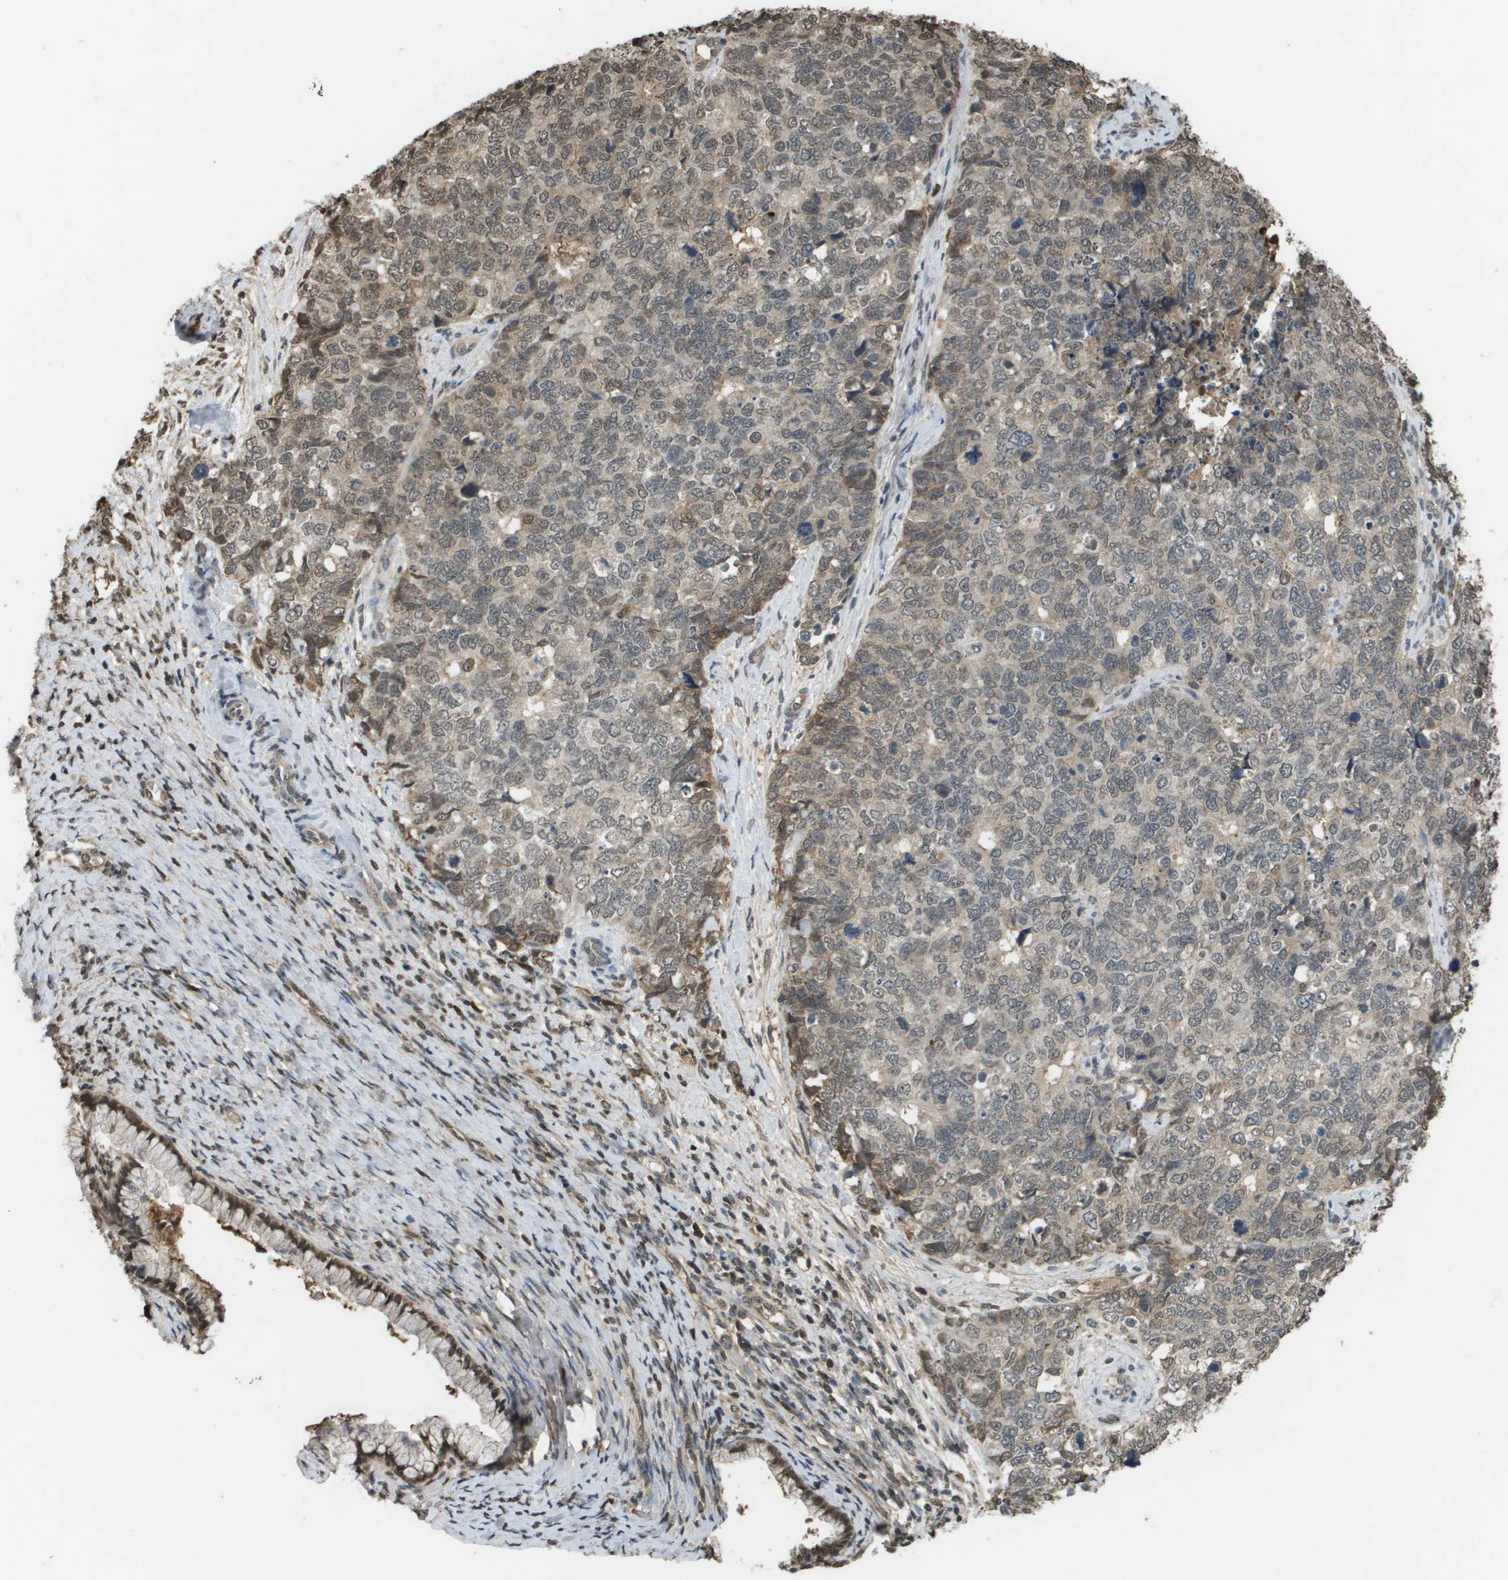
{"staining": {"intensity": "weak", "quantity": "25%-75%", "location": "cytoplasmic/membranous,nuclear"}, "tissue": "cervical cancer", "cell_type": "Tumor cells", "image_type": "cancer", "snomed": [{"axis": "morphology", "description": "Squamous cell carcinoma, NOS"}, {"axis": "topography", "description": "Cervix"}], "caption": "There is low levels of weak cytoplasmic/membranous and nuclear positivity in tumor cells of cervical cancer (squamous cell carcinoma), as demonstrated by immunohistochemical staining (brown color).", "gene": "NDRG2", "patient": {"sex": "female", "age": 63}}